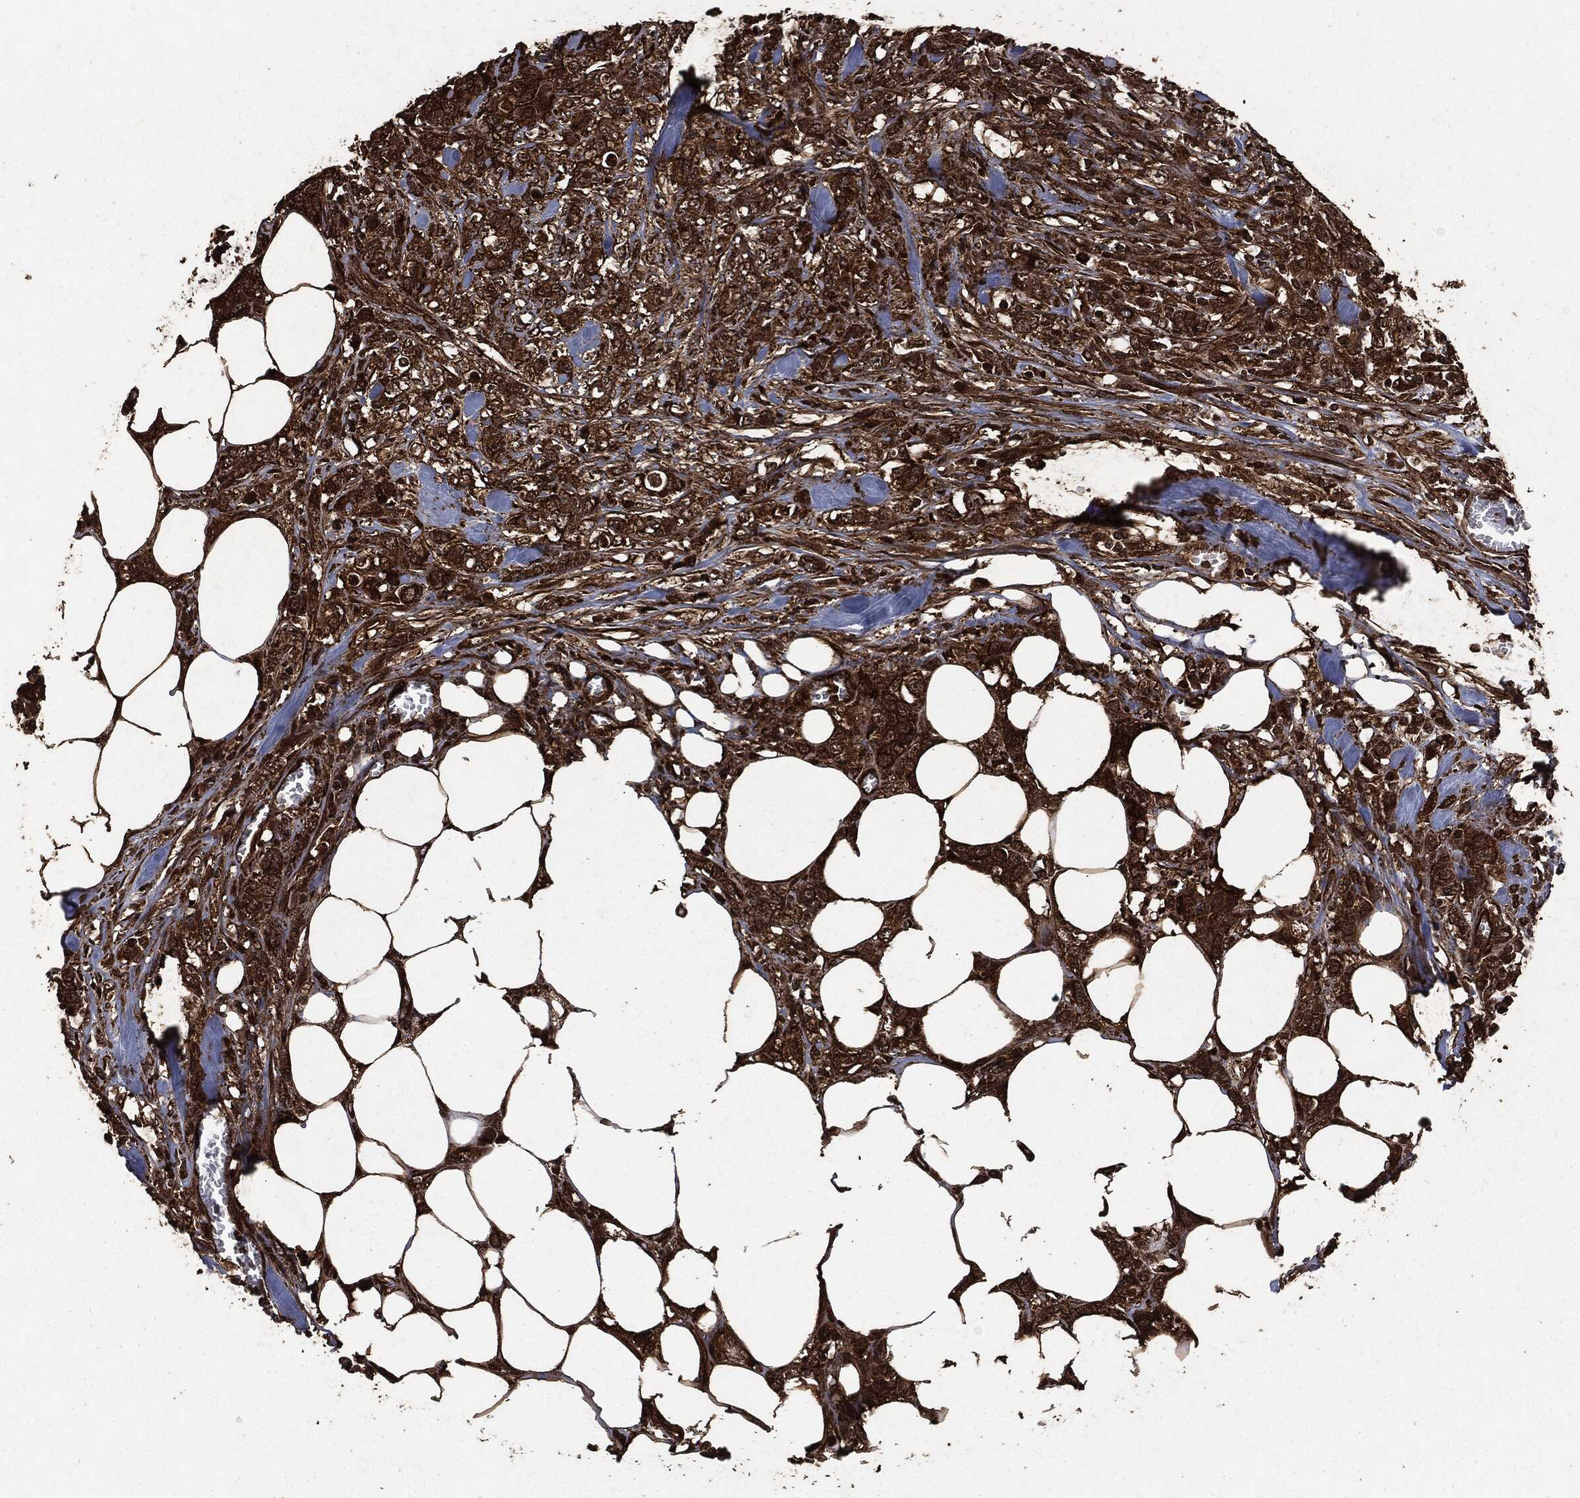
{"staining": {"intensity": "strong", "quantity": ">75%", "location": "cytoplasmic/membranous"}, "tissue": "colorectal cancer", "cell_type": "Tumor cells", "image_type": "cancer", "snomed": [{"axis": "morphology", "description": "Adenocarcinoma, NOS"}, {"axis": "topography", "description": "Colon"}], "caption": "DAB (3,3'-diaminobenzidine) immunohistochemical staining of human colorectal cancer exhibits strong cytoplasmic/membranous protein staining in about >75% of tumor cells.", "gene": "HRAS", "patient": {"sex": "female", "age": 48}}